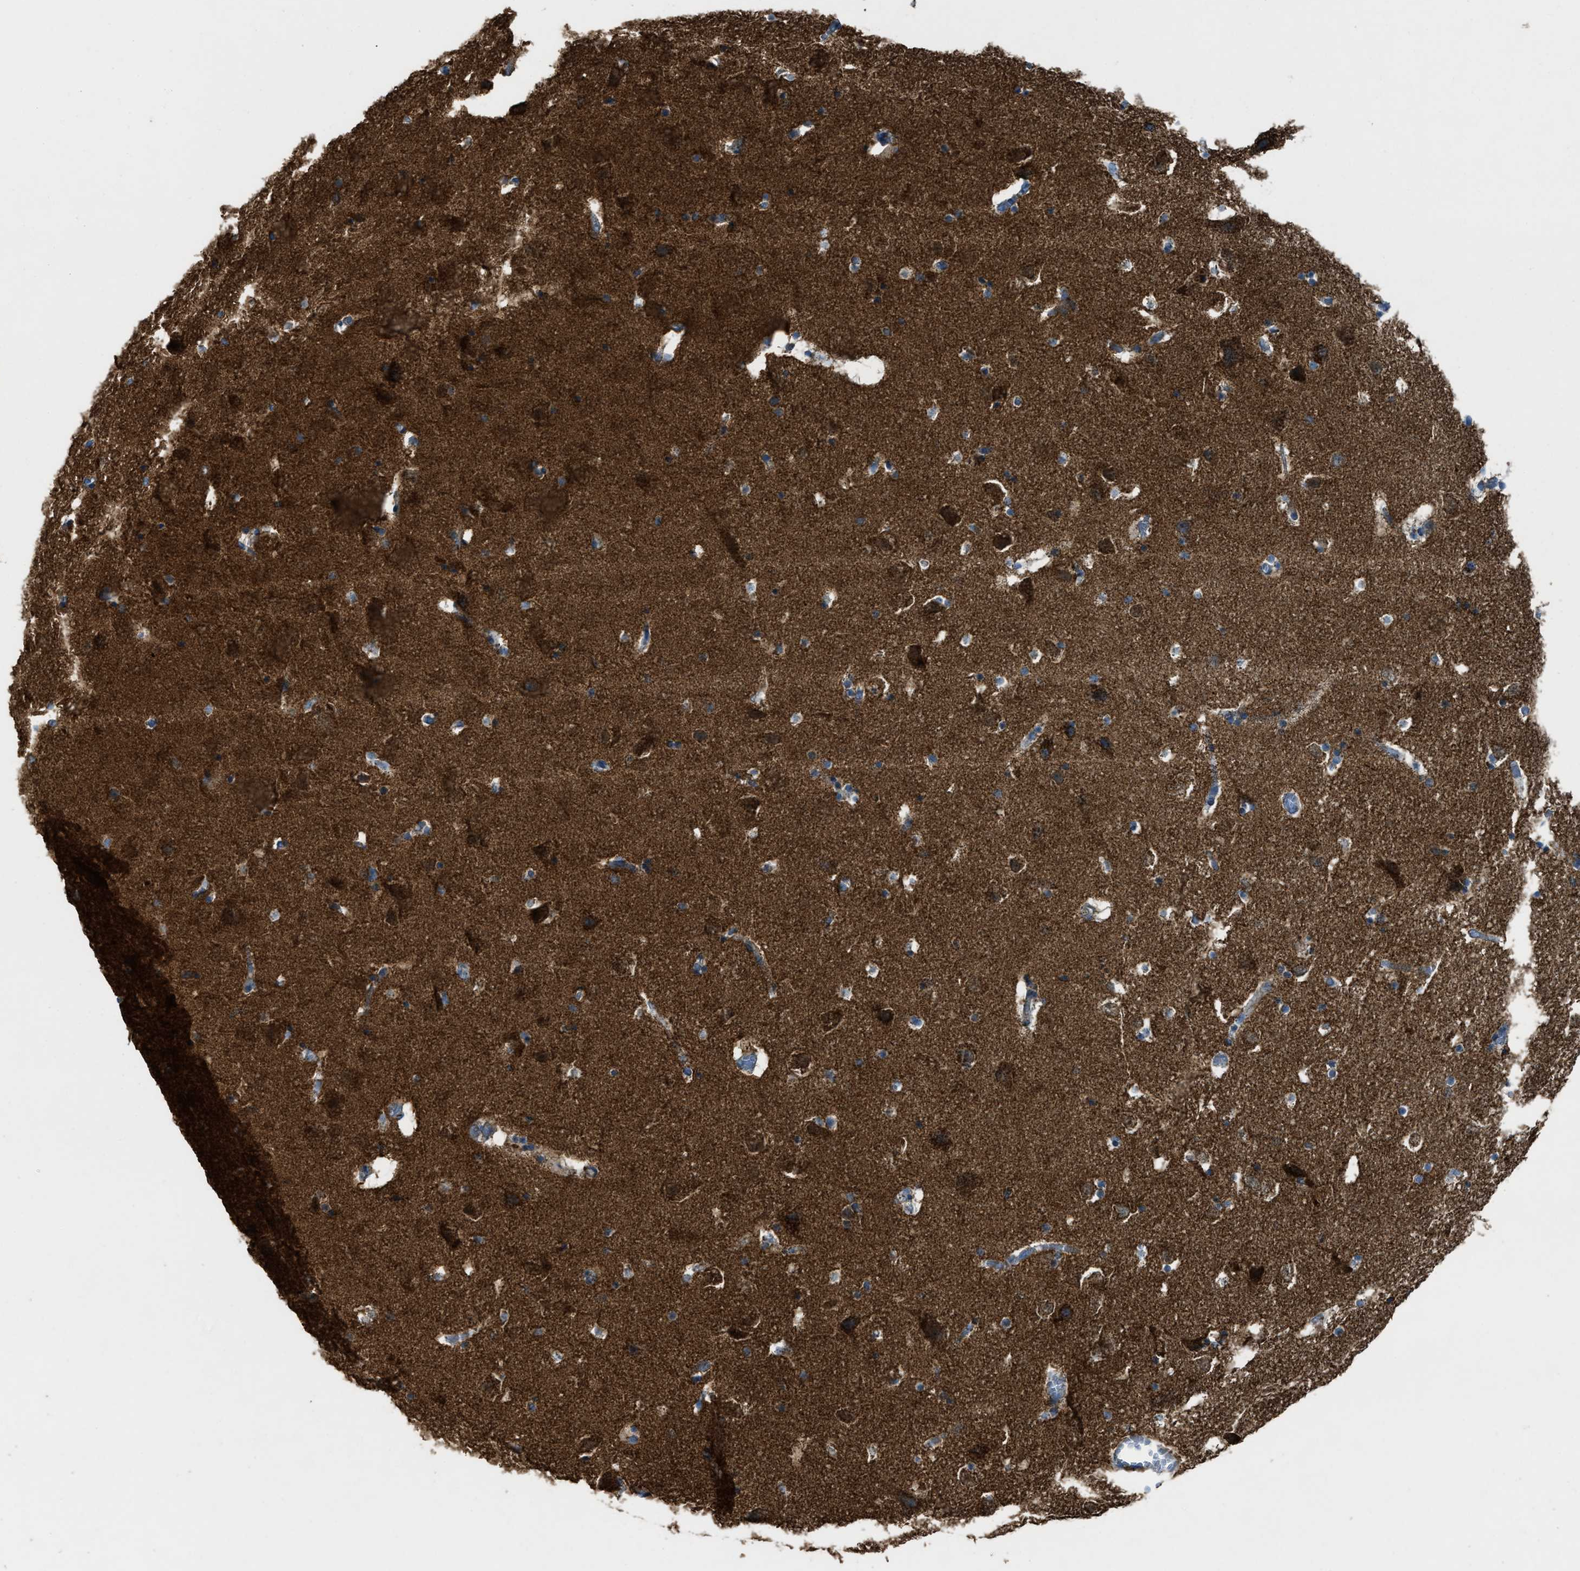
{"staining": {"intensity": "moderate", "quantity": ">75%", "location": "cytoplasmic/membranous"}, "tissue": "hippocampus", "cell_type": "Glial cells", "image_type": "normal", "snomed": [{"axis": "morphology", "description": "Normal tissue, NOS"}, {"axis": "topography", "description": "Hippocampus"}], "caption": "Moderate cytoplasmic/membranous protein positivity is identified in approximately >75% of glial cells in hippocampus. (brown staining indicates protein expression, while blue staining denotes nuclei).", "gene": "SLC25A11", "patient": {"sex": "male", "age": 45}}